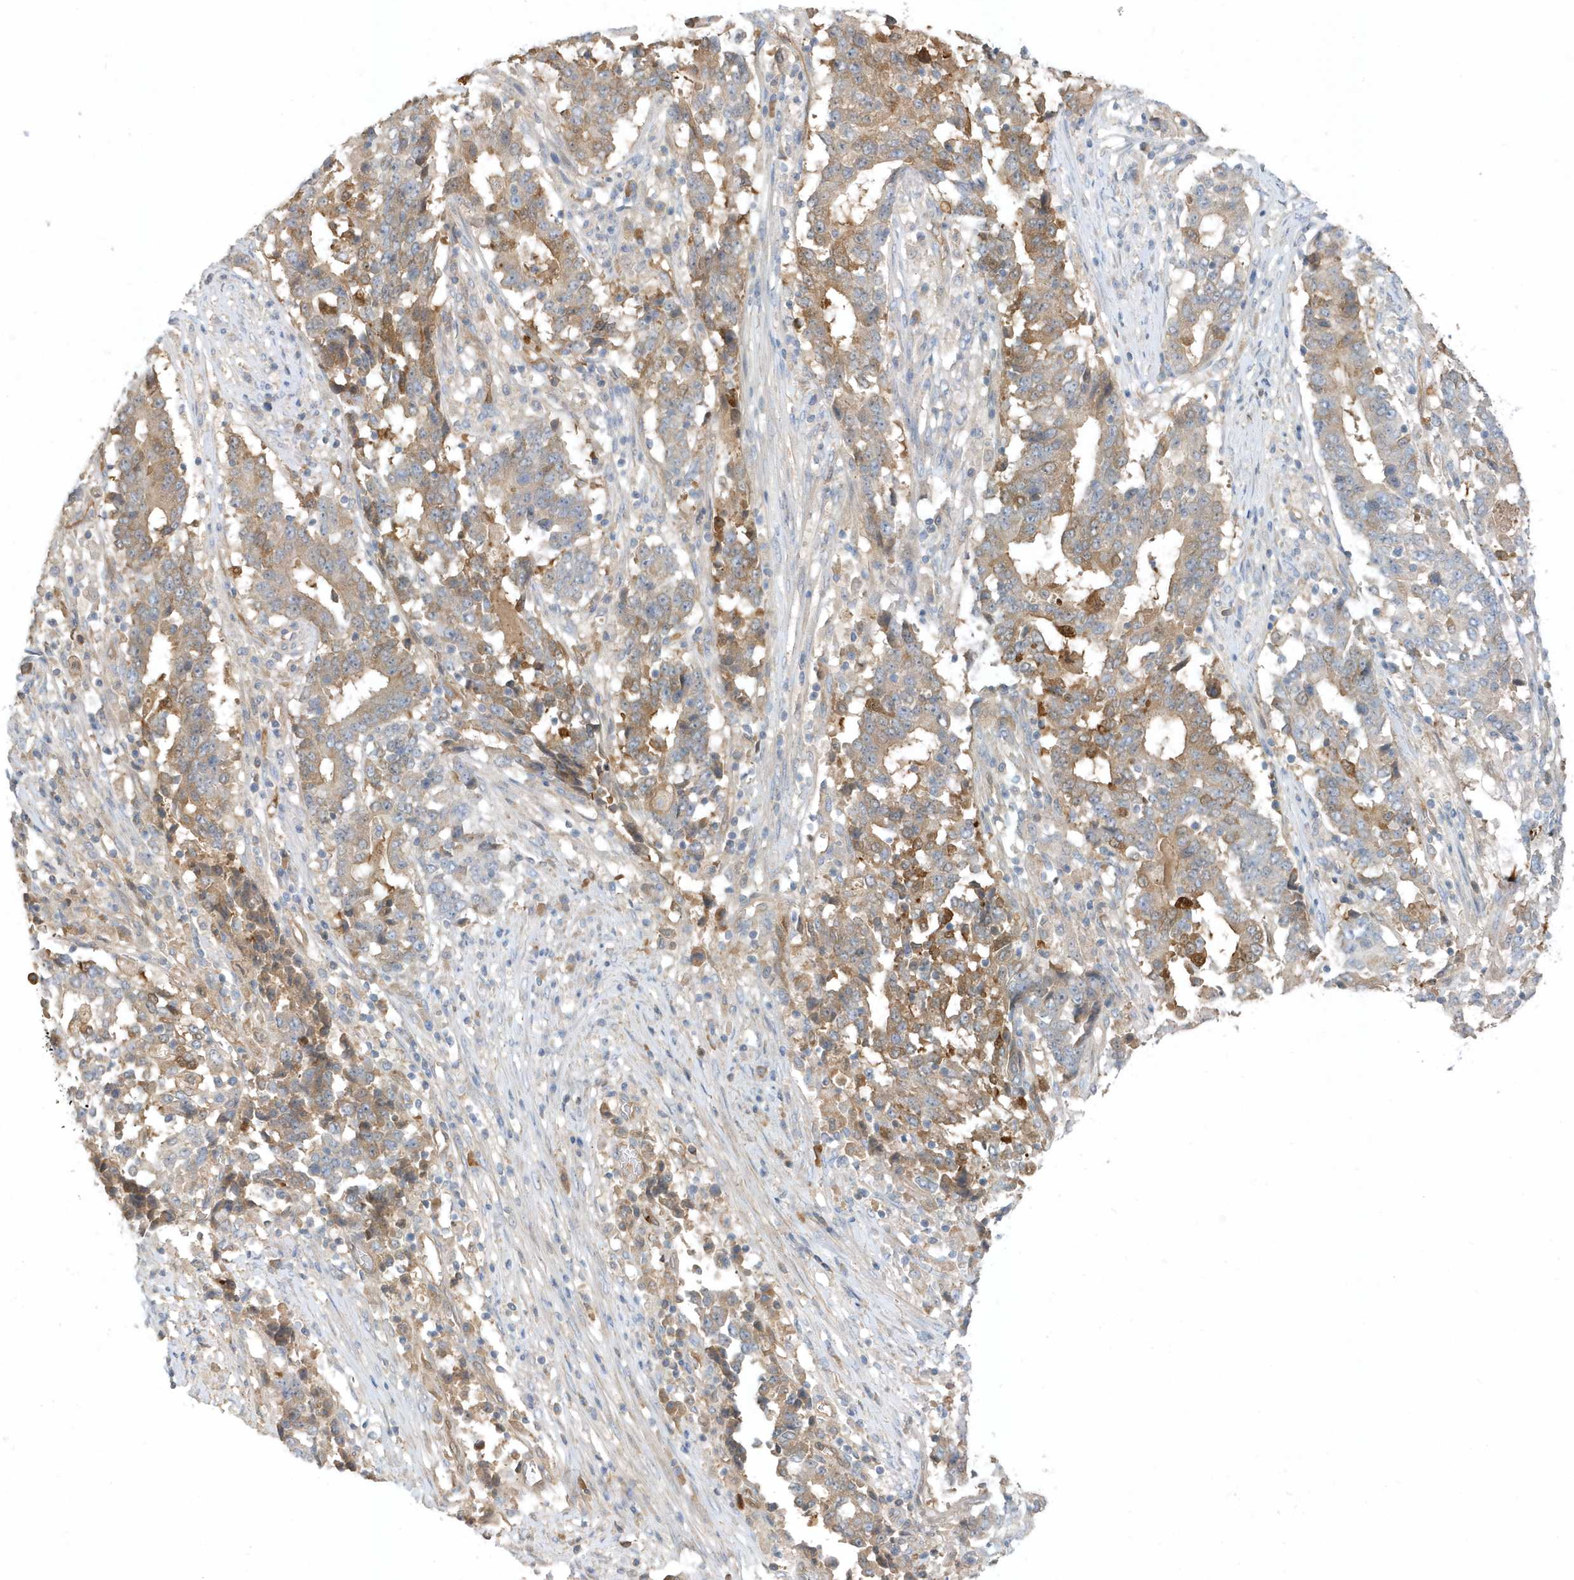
{"staining": {"intensity": "moderate", "quantity": "<25%", "location": "cytoplasmic/membranous"}, "tissue": "stomach cancer", "cell_type": "Tumor cells", "image_type": "cancer", "snomed": [{"axis": "morphology", "description": "Adenocarcinoma, NOS"}, {"axis": "topography", "description": "Stomach"}], "caption": "A low amount of moderate cytoplasmic/membranous staining is present in approximately <25% of tumor cells in stomach adenocarcinoma tissue.", "gene": "USP53", "patient": {"sex": "male", "age": 59}}